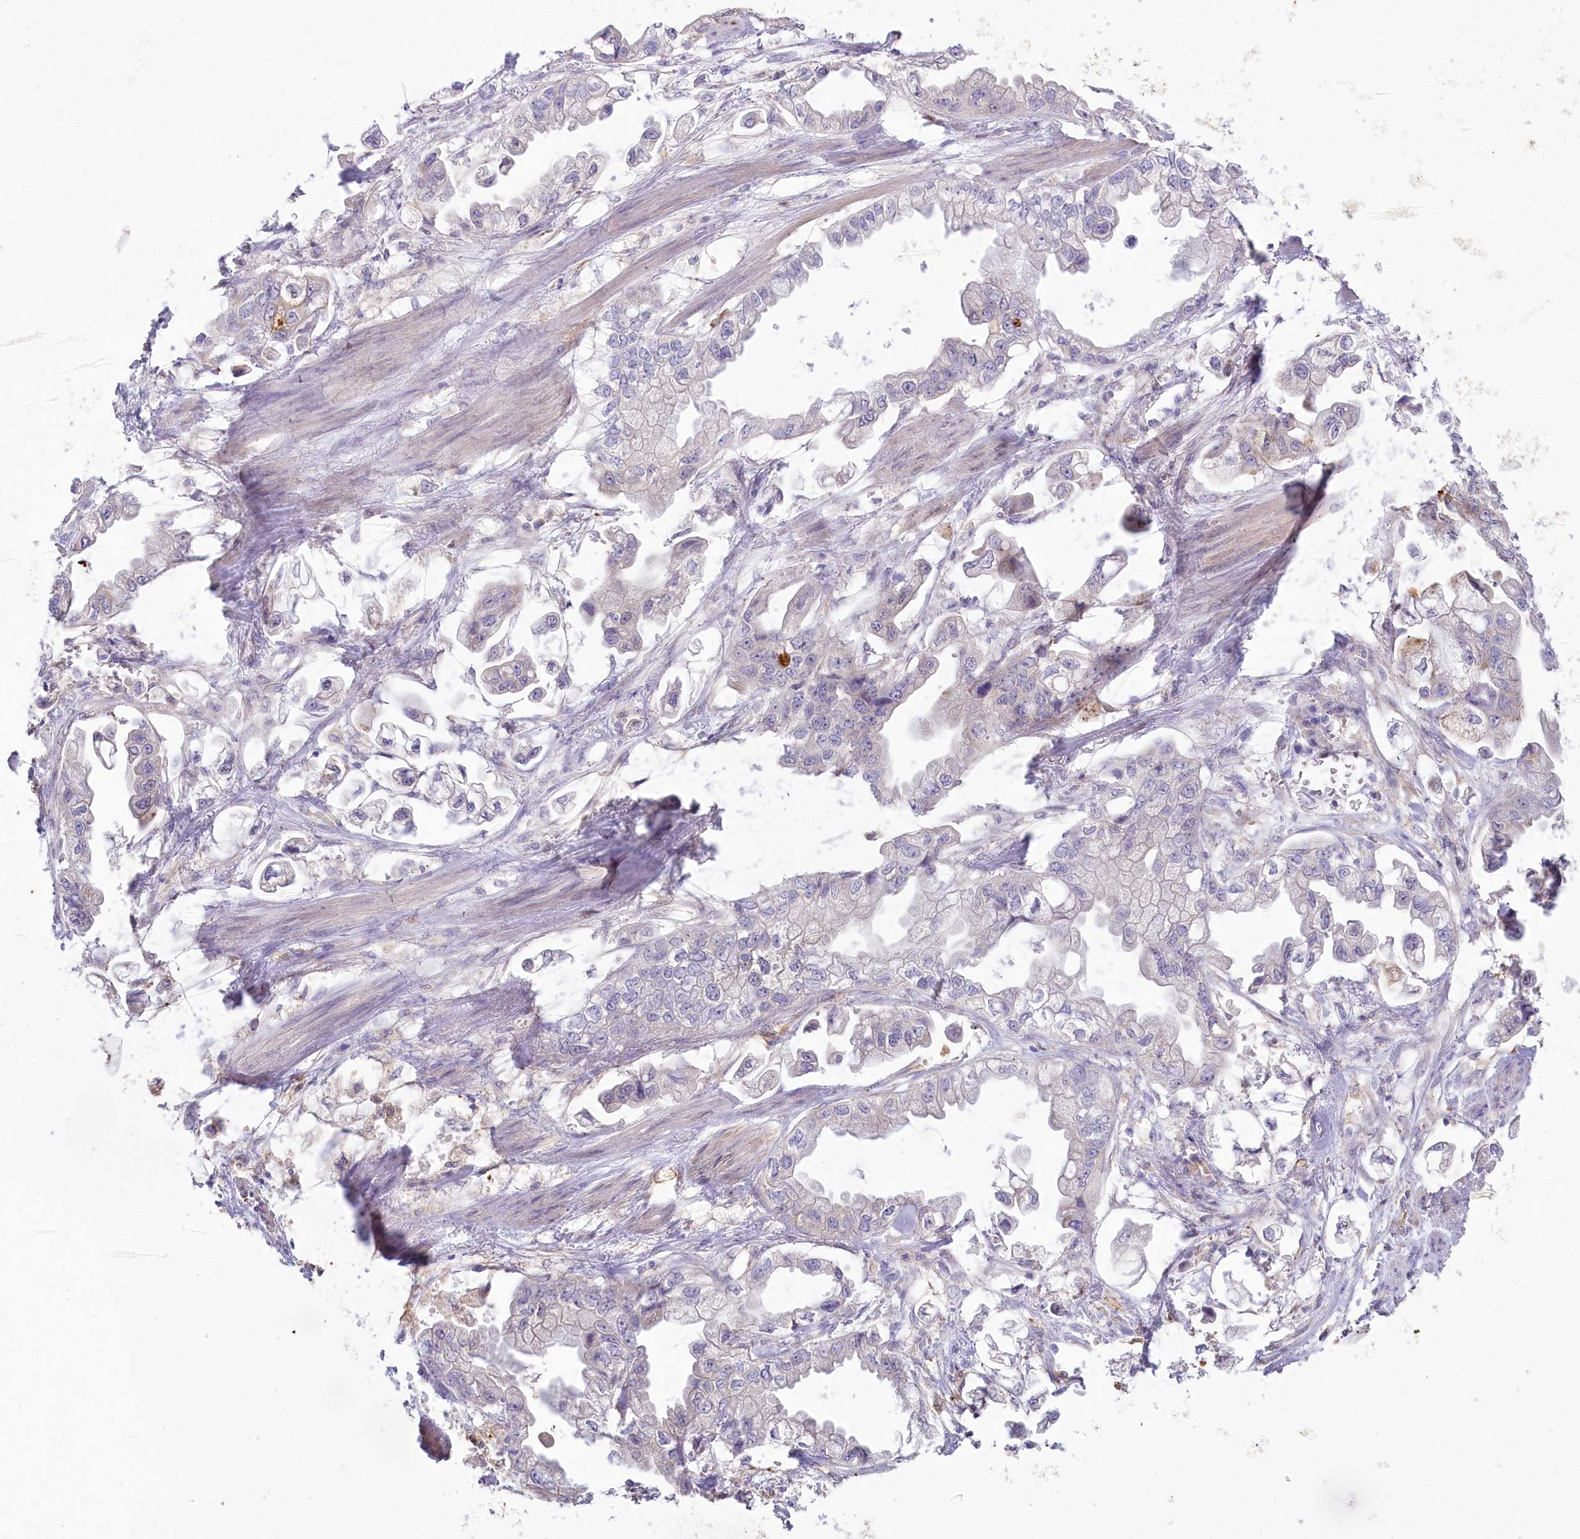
{"staining": {"intensity": "negative", "quantity": "none", "location": "none"}, "tissue": "stomach cancer", "cell_type": "Tumor cells", "image_type": "cancer", "snomed": [{"axis": "morphology", "description": "Adenocarcinoma, NOS"}, {"axis": "topography", "description": "Stomach"}], "caption": "Photomicrograph shows no significant protein expression in tumor cells of adenocarcinoma (stomach).", "gene": "MYOZ1", "patient": {"sex": "male", "age": 62}}